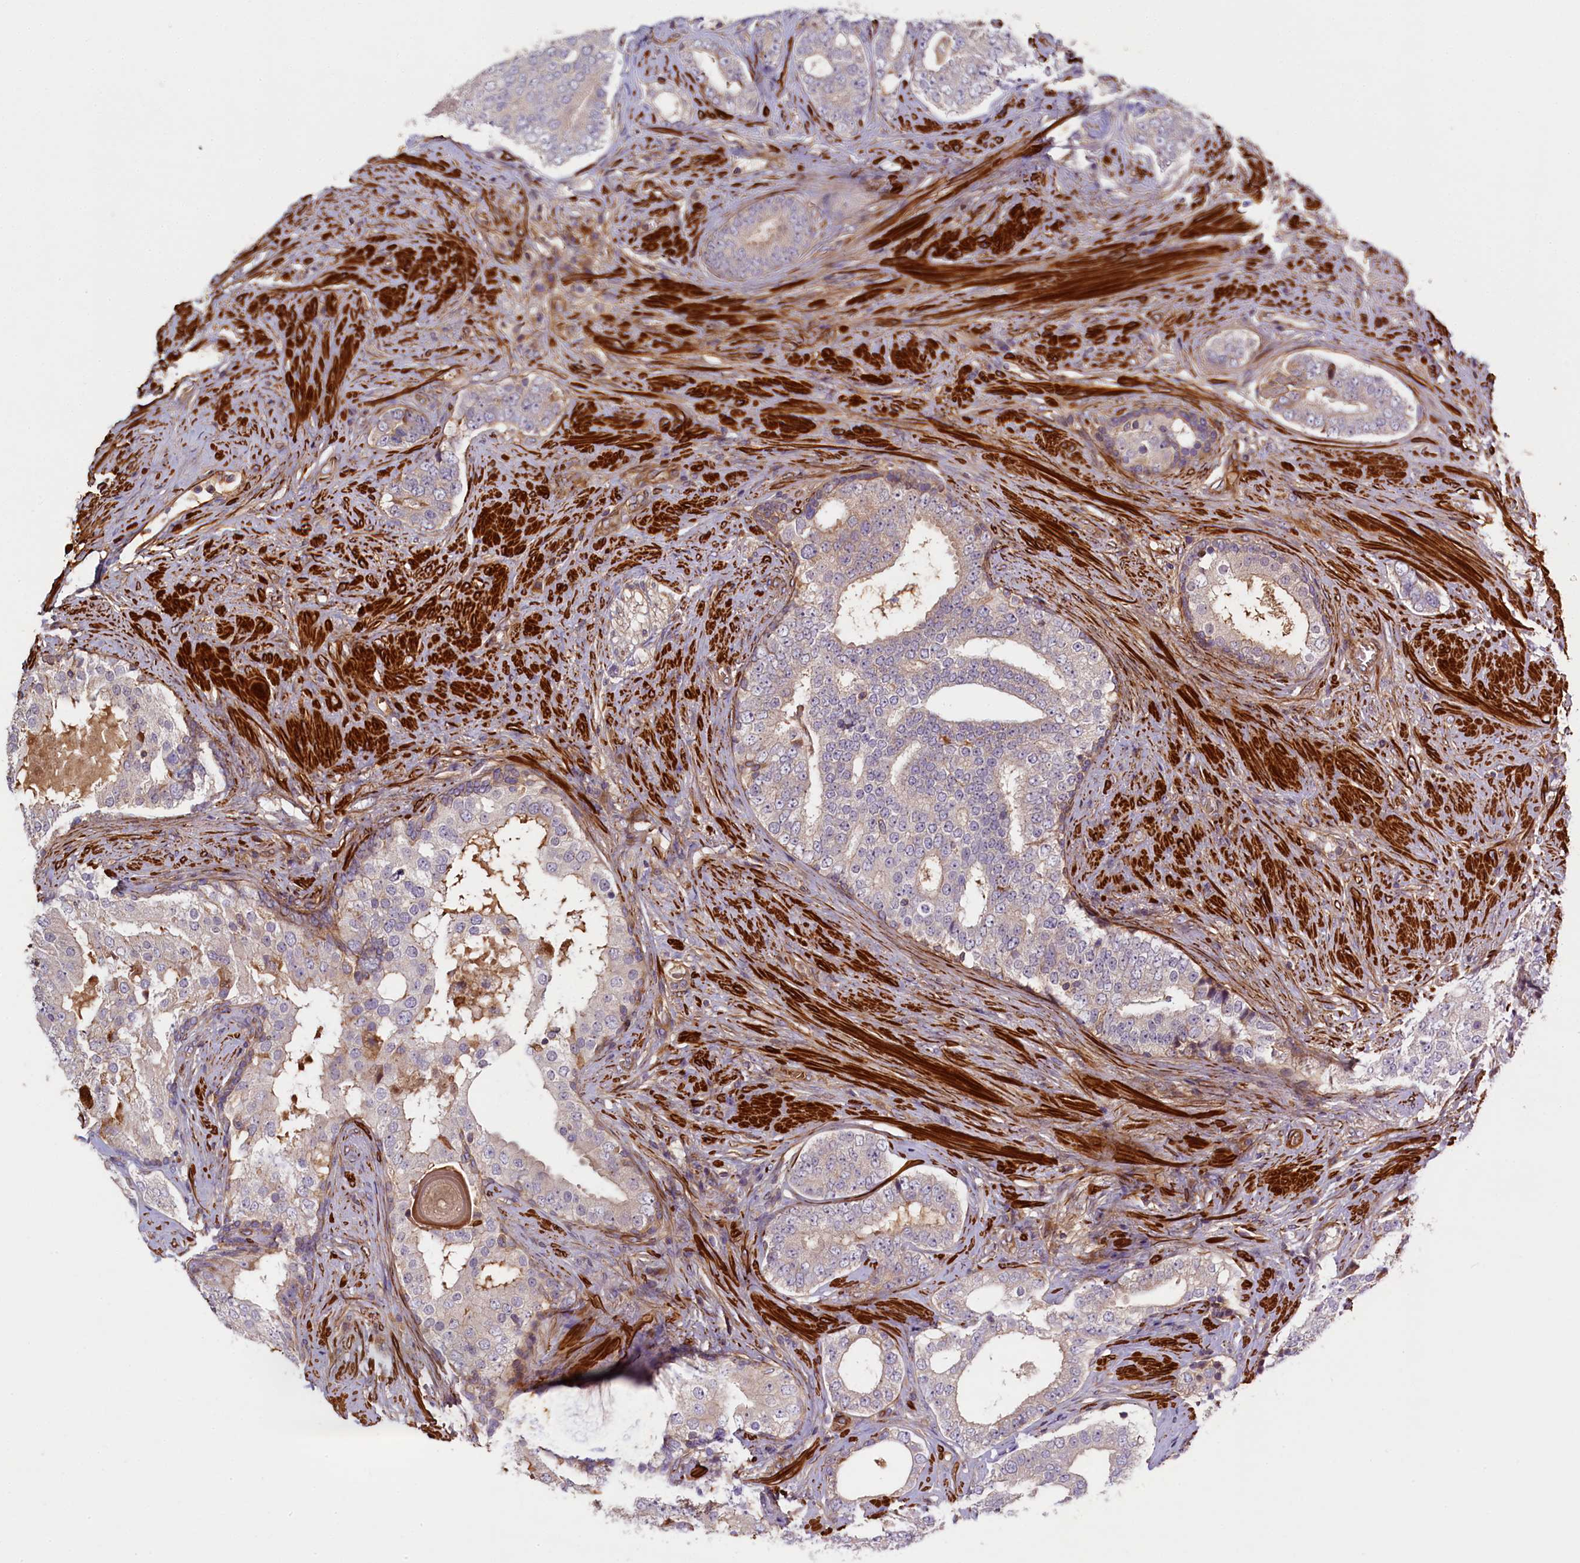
{"staining": {"intensity": "weak", "quantity": "25%-75%", "location": "cytoplasmic/membranous"}, "tissue": "prostate cancer", "cell_type": "Tumor cells", "image_type": "cancer", "snomed": [{"axis": "morphology", "description": "Adenocarcinoma, High grade"}, {"axis": "topography", "description": "Prostate"}], "caption": "IHC (DAB (3,3'-diaminobenzidine)) staining of high-grade adenocarcinoma (prostate) reveals weak cytoplasmic/membranous protein positivity in about 25%-75% of tumor cells.", "gene": "FUZ", "patient": {"sex": "male", "age": 56}}